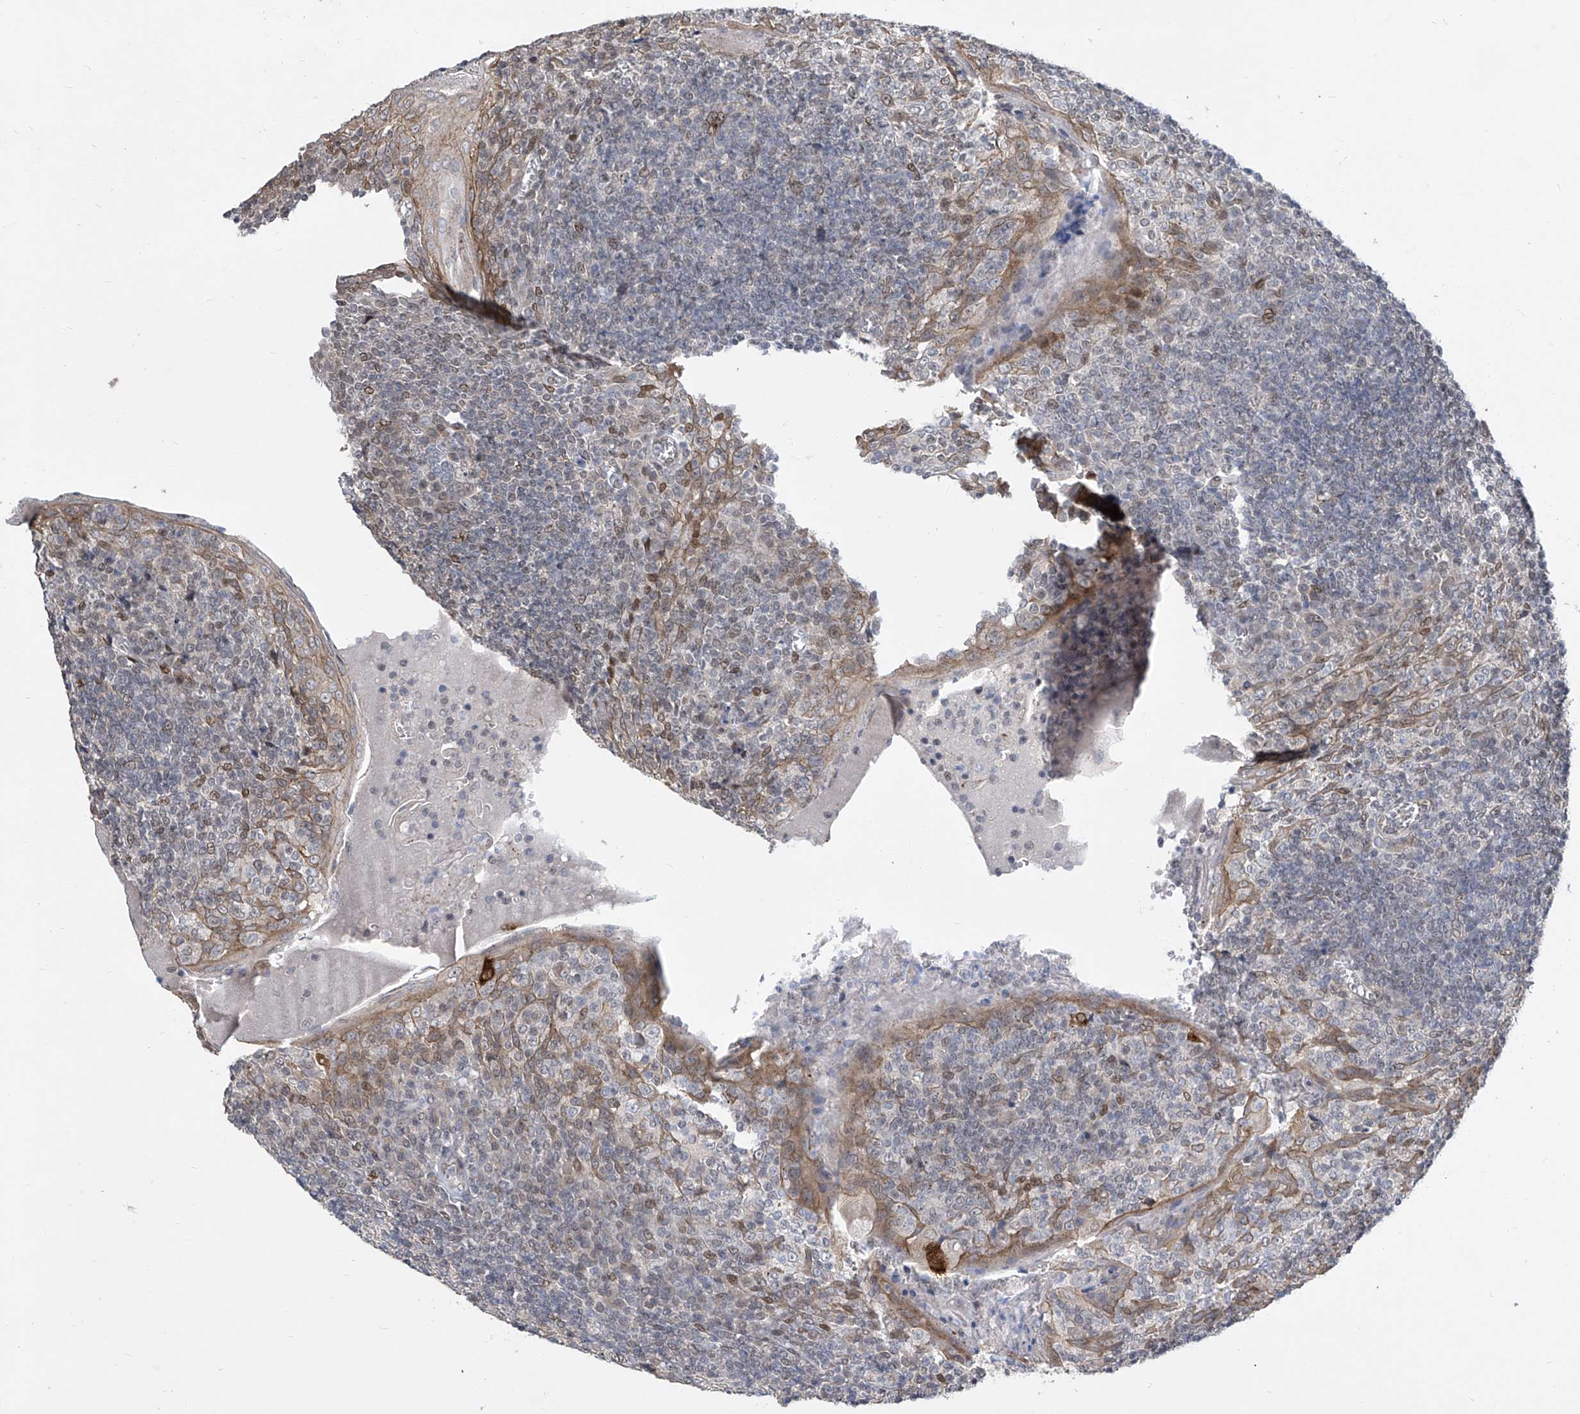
{"staining": {"intensity": "weak", "quantity": "<25%", "location": "cytoplasmic/membranous"}, "tissue": "tonsil", "cell_type": "Germinal center cells", "image_type": "normal", "snomed": [{"axis": "morphology", "description": "Normal tissue, NOS"}, {"axis": "topography", "description": "Tonsil"}], "caption": "Germinal center cells are negative for protein expression in unremarkable human tonsil. (DAB (3,3'-diaminobenzidine) immunohistochemistry (IHC), high magnification).", "gene": "CETN1", "patient": {"sex": "male", "age": 27}}